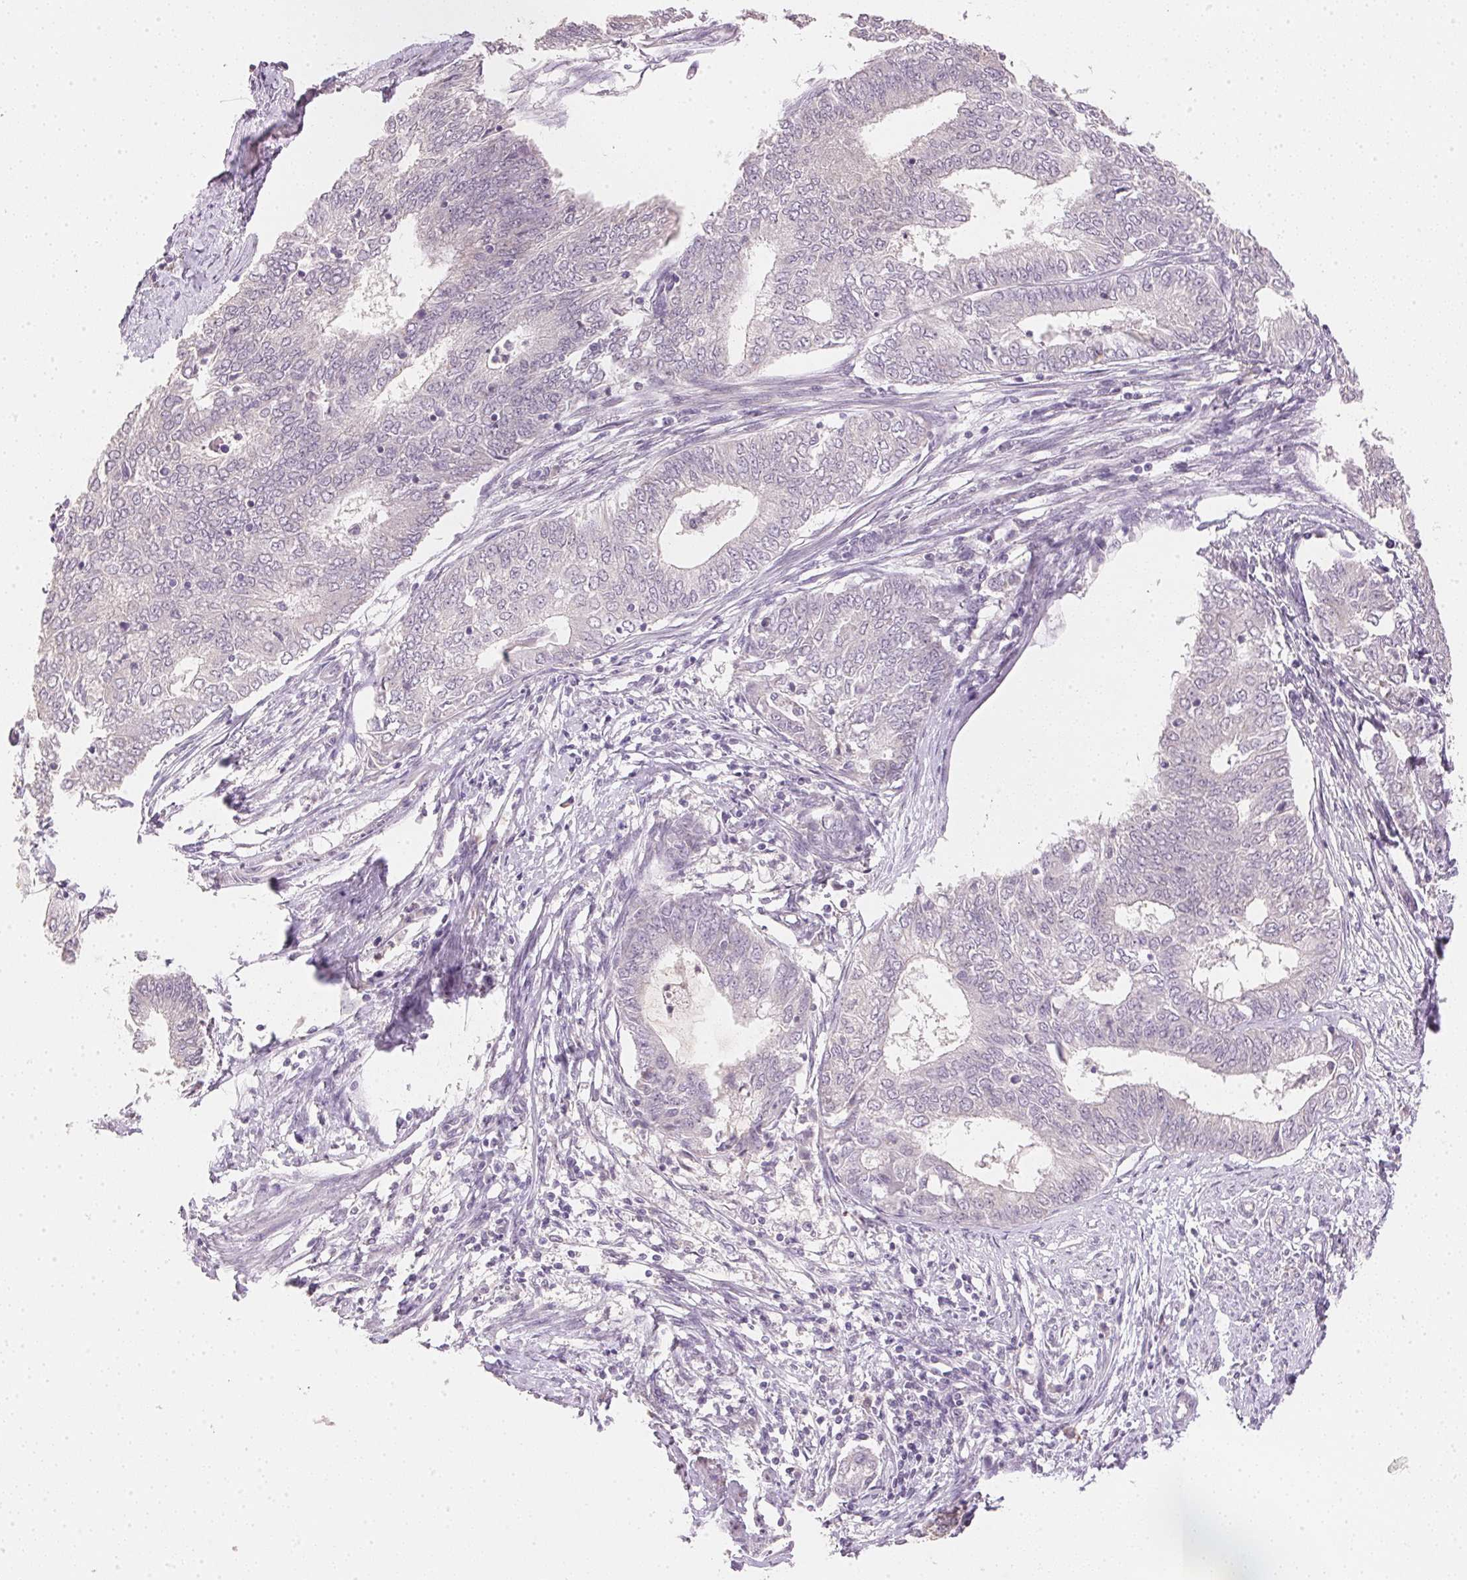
{"staining": {"intensity": "negative", "quantity": "none", "location": "none"}, "tissue": "endometrial cancer", "cell_type": "Tumor cells", "image_type": "cancer", "snomed": [{"axis": "morphology", "description": "Adenocarcinoma, NOS"}, {"axis": "topography", "description": "Endometrium"}], "caption": "A high-resolution image shows immunohistochemistry staining of adenocarcinoma (endometrial), which displays no significant positivity in tumor cells.", "gene": "DHCR24", "patient": {"sex": "female", "age": 62}}